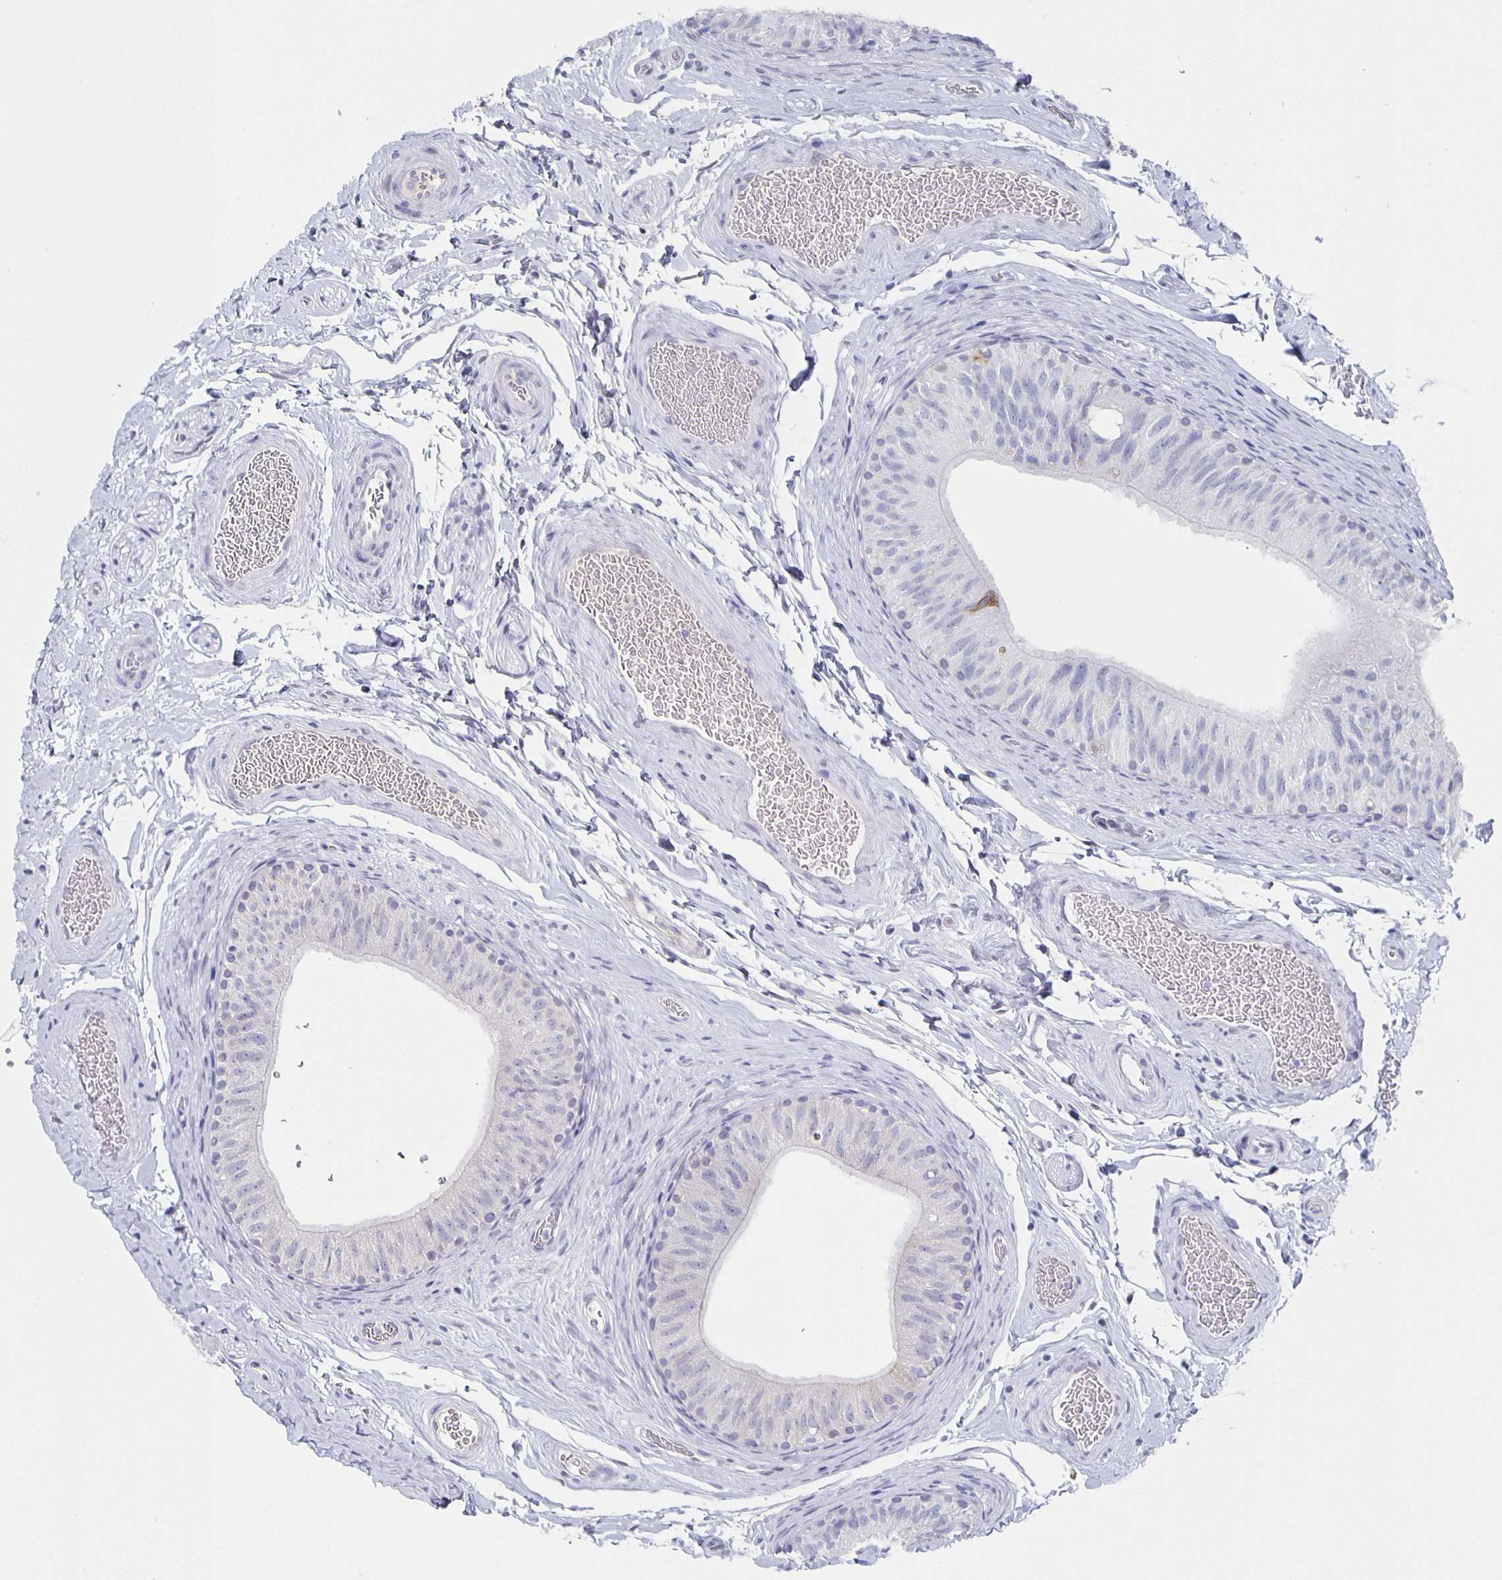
{"staining": {"intensity": "strong", "quantity": "<25%", "location": "cytoplasmic/membranous"}, "tissue": "epididymis", "cell_type": "Glandular cells", "image_type": "normal", "snomed": [{"axis": "morphology", "description": "Normal tissue, NOS"}, {"axis": "topography", "description": "Epididymis, spermatic cord, NOS"}, {"axis": "topography", "description": "Epididymis"}], "caption": "Protein staining of unremarkable epididymis demonstrates strong cytoplasmic/membranous staining in approximately <25% of glandular cells.", "gene": "CCDC17", "patient": {"sex": "male", "age": 31}}